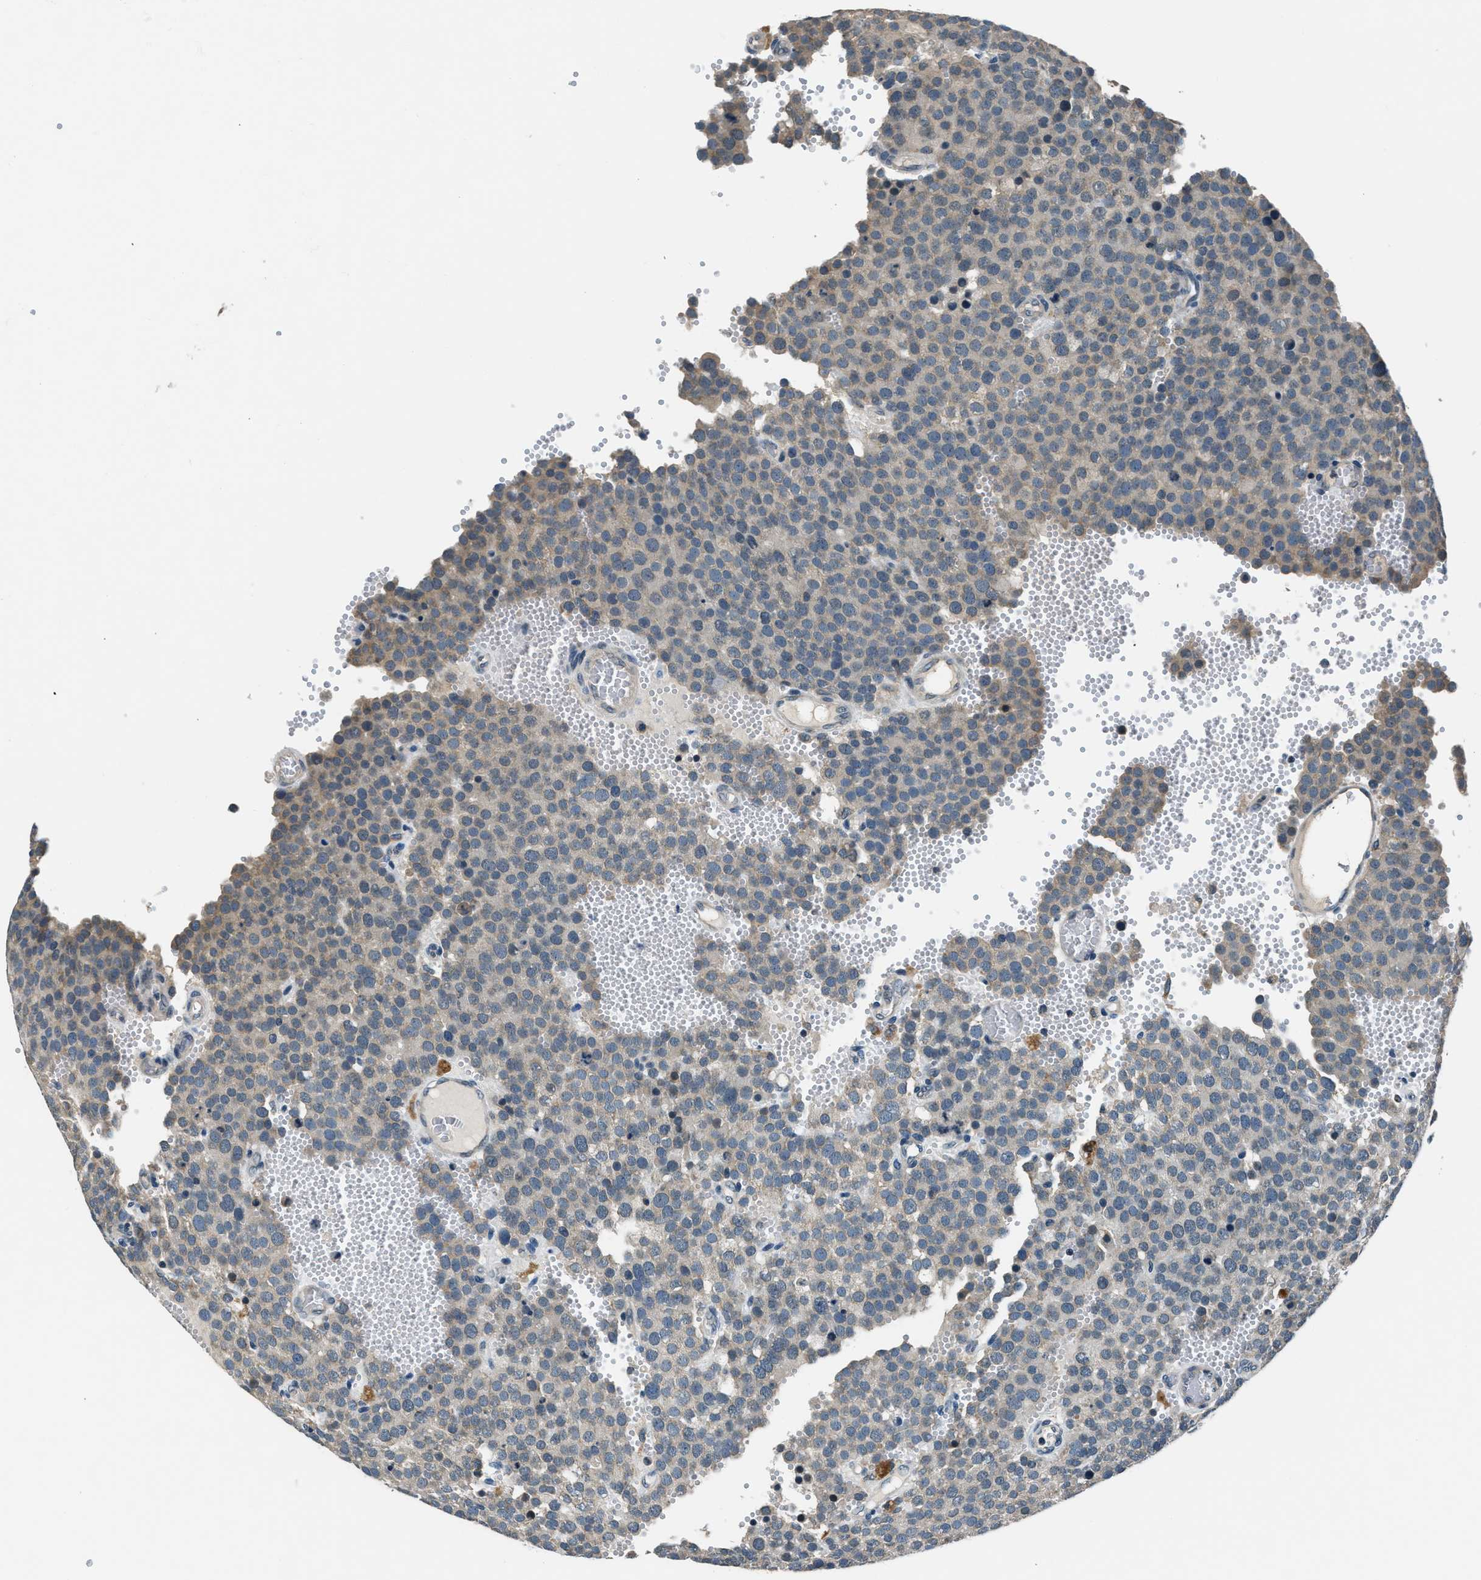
{"staining": {"intensity": "weak", "quantity": "<25%", "location": "cytoplasmic/membranous"}, "tissue": "testis cancer", "cell_type": "Tumor cells", "image_type": "cancer", "snomed": [{"axis": "morphology", "description": "Seminoma, NOS"}, {"axis": "topography", "description": "Testis"}], "caption": "High magnification brightfield microscopy of testis cancer (seminoma) stained with DAB (brown) and counterstained with hematoxylin (blue): tumor cells show no significant positivity.", "gene": "NME8", "patient": {"sex": "male", "age": 71}}